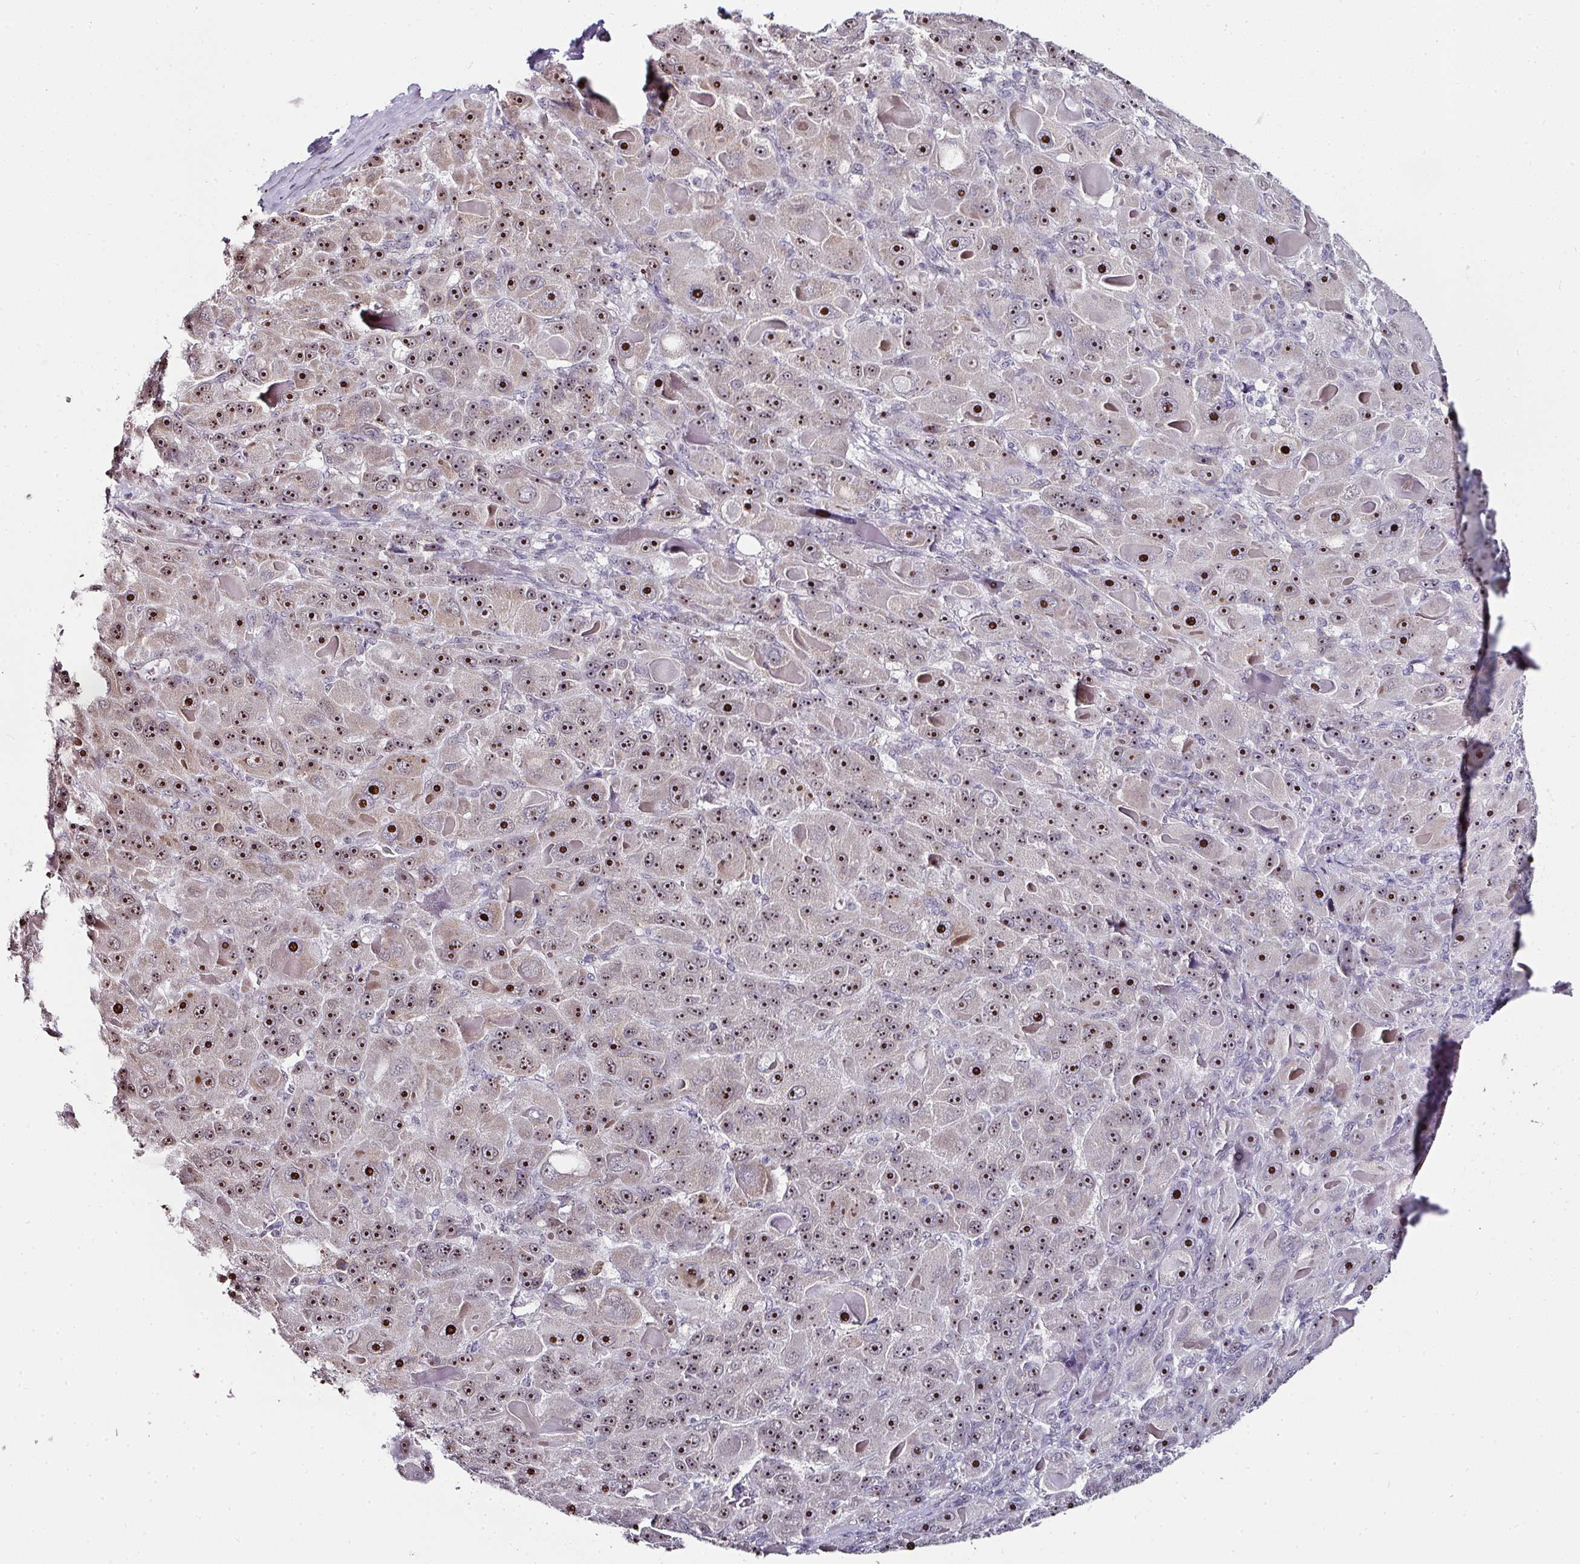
{"staining": {"intensity": "strong", "quantity": ">75%", "location": "nuclear"}, "tissue": "liver cancer", "cell_type": "Tumor cells", "image_type": "cancer", "snomed": [{"axis": "morphology", "description": "Carcinoma, Hepatocellular, NOS"}, {"axis": "topography", "description": "Liver"}], "caption": "Strong nuclear positivity is seen in about >75% of tumor cells in liver cancer.", "gene": "NACC2", "patient": {"sex": "male", "age": 76}}